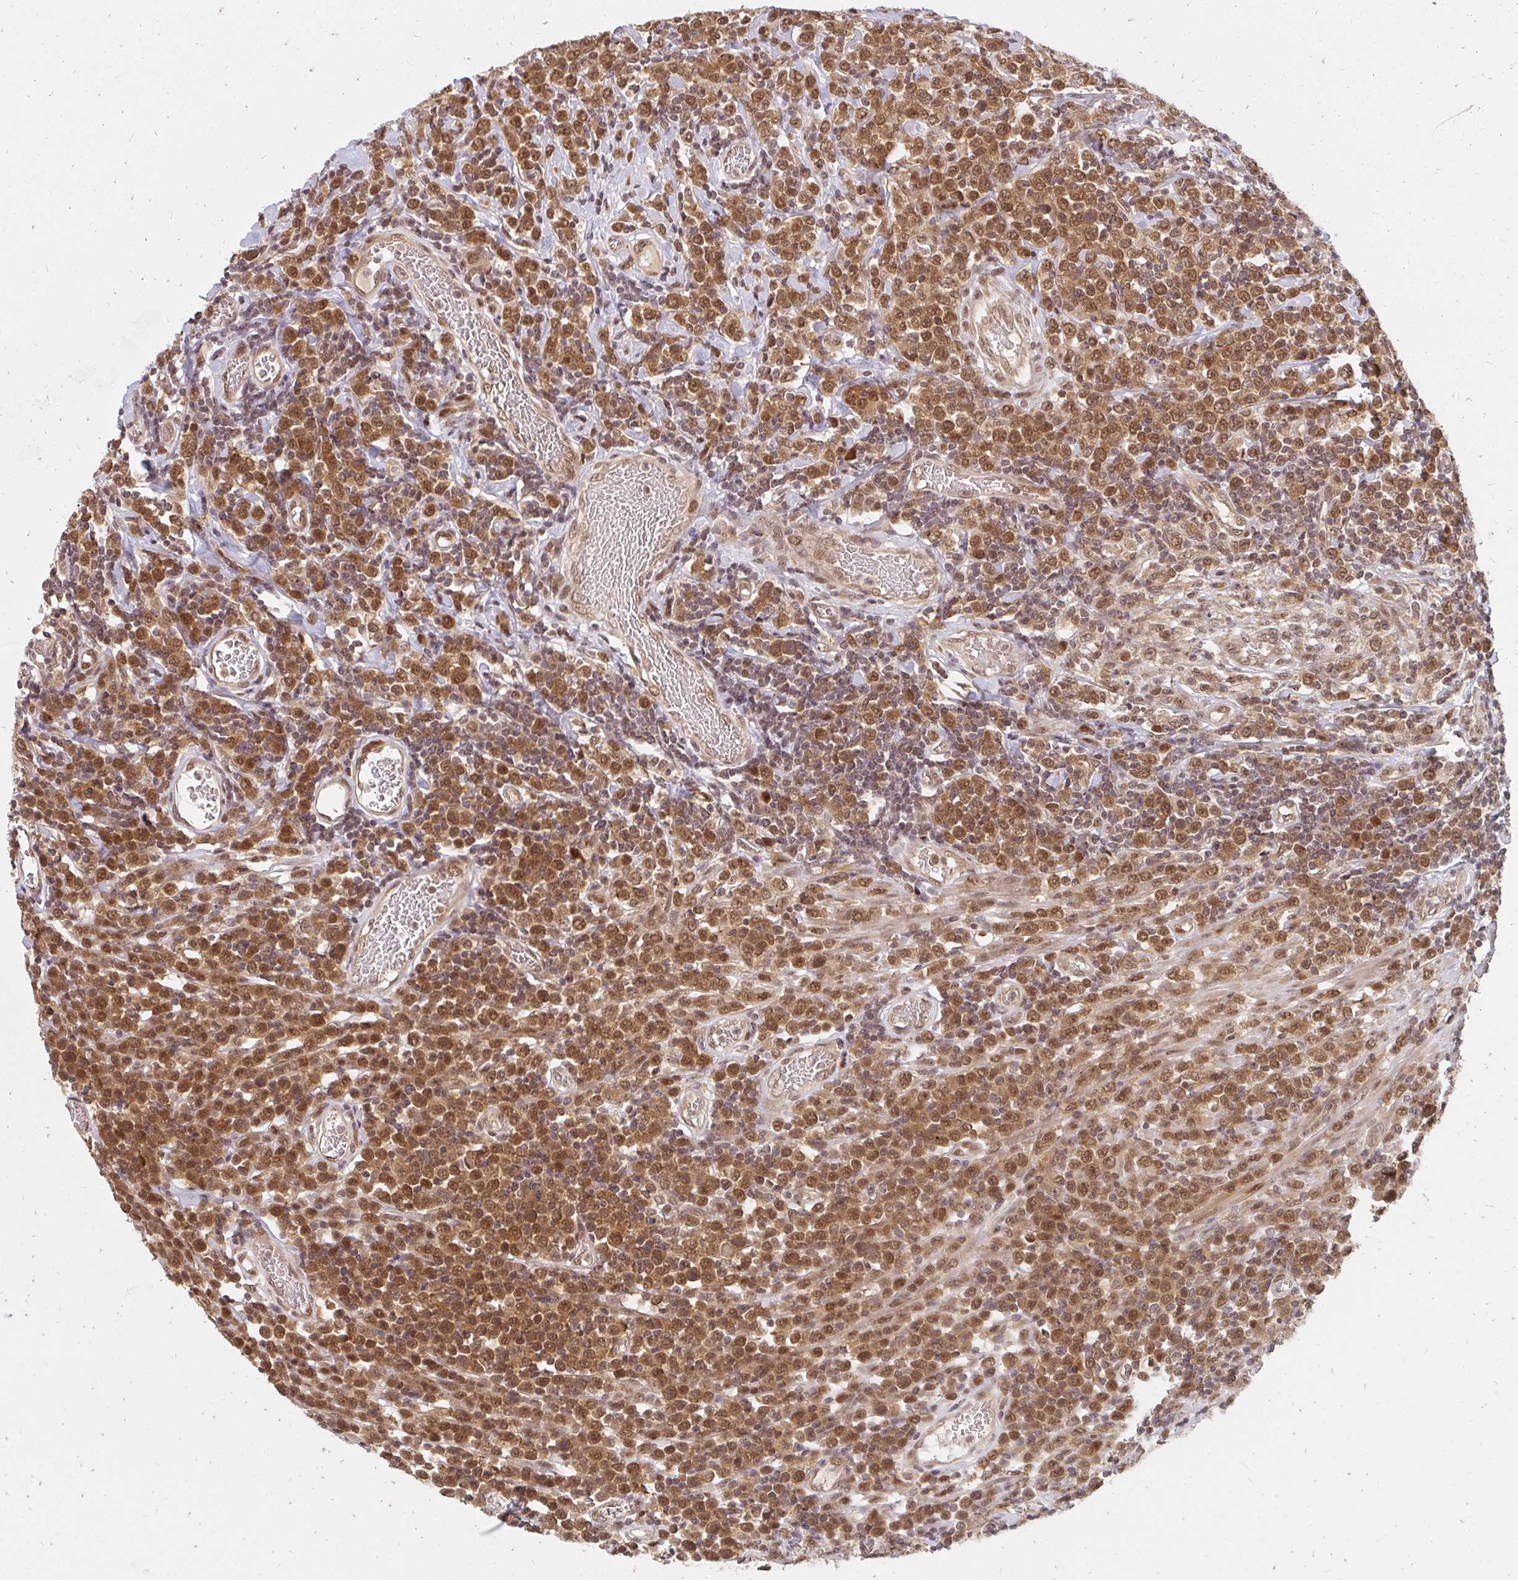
{"staining": {"intensity": "moderate", "quantity": ">75%", "location": "cytoplasmic/membranous,nuclear"}, "tissue": "lymphoma", "cell_type": "Tumor cells", "image_type": "cancer", "snomed": [{"axis": "morphology", "description": "Malignant lymphoma, non-Hodgkin's type, High grade"}, {"axis": "topography", "description": "Soft tissue"}], "caption": "IHC of malignant lymphoma, non-Hodgkin's type (high-grade) exhibits medium levels of moderate cytoplasmic/membranous and nuclear positivity in about >75% of tumor cells.", "gene": "GTF3C6", "patient": {"sex": "female", "age": 56}}